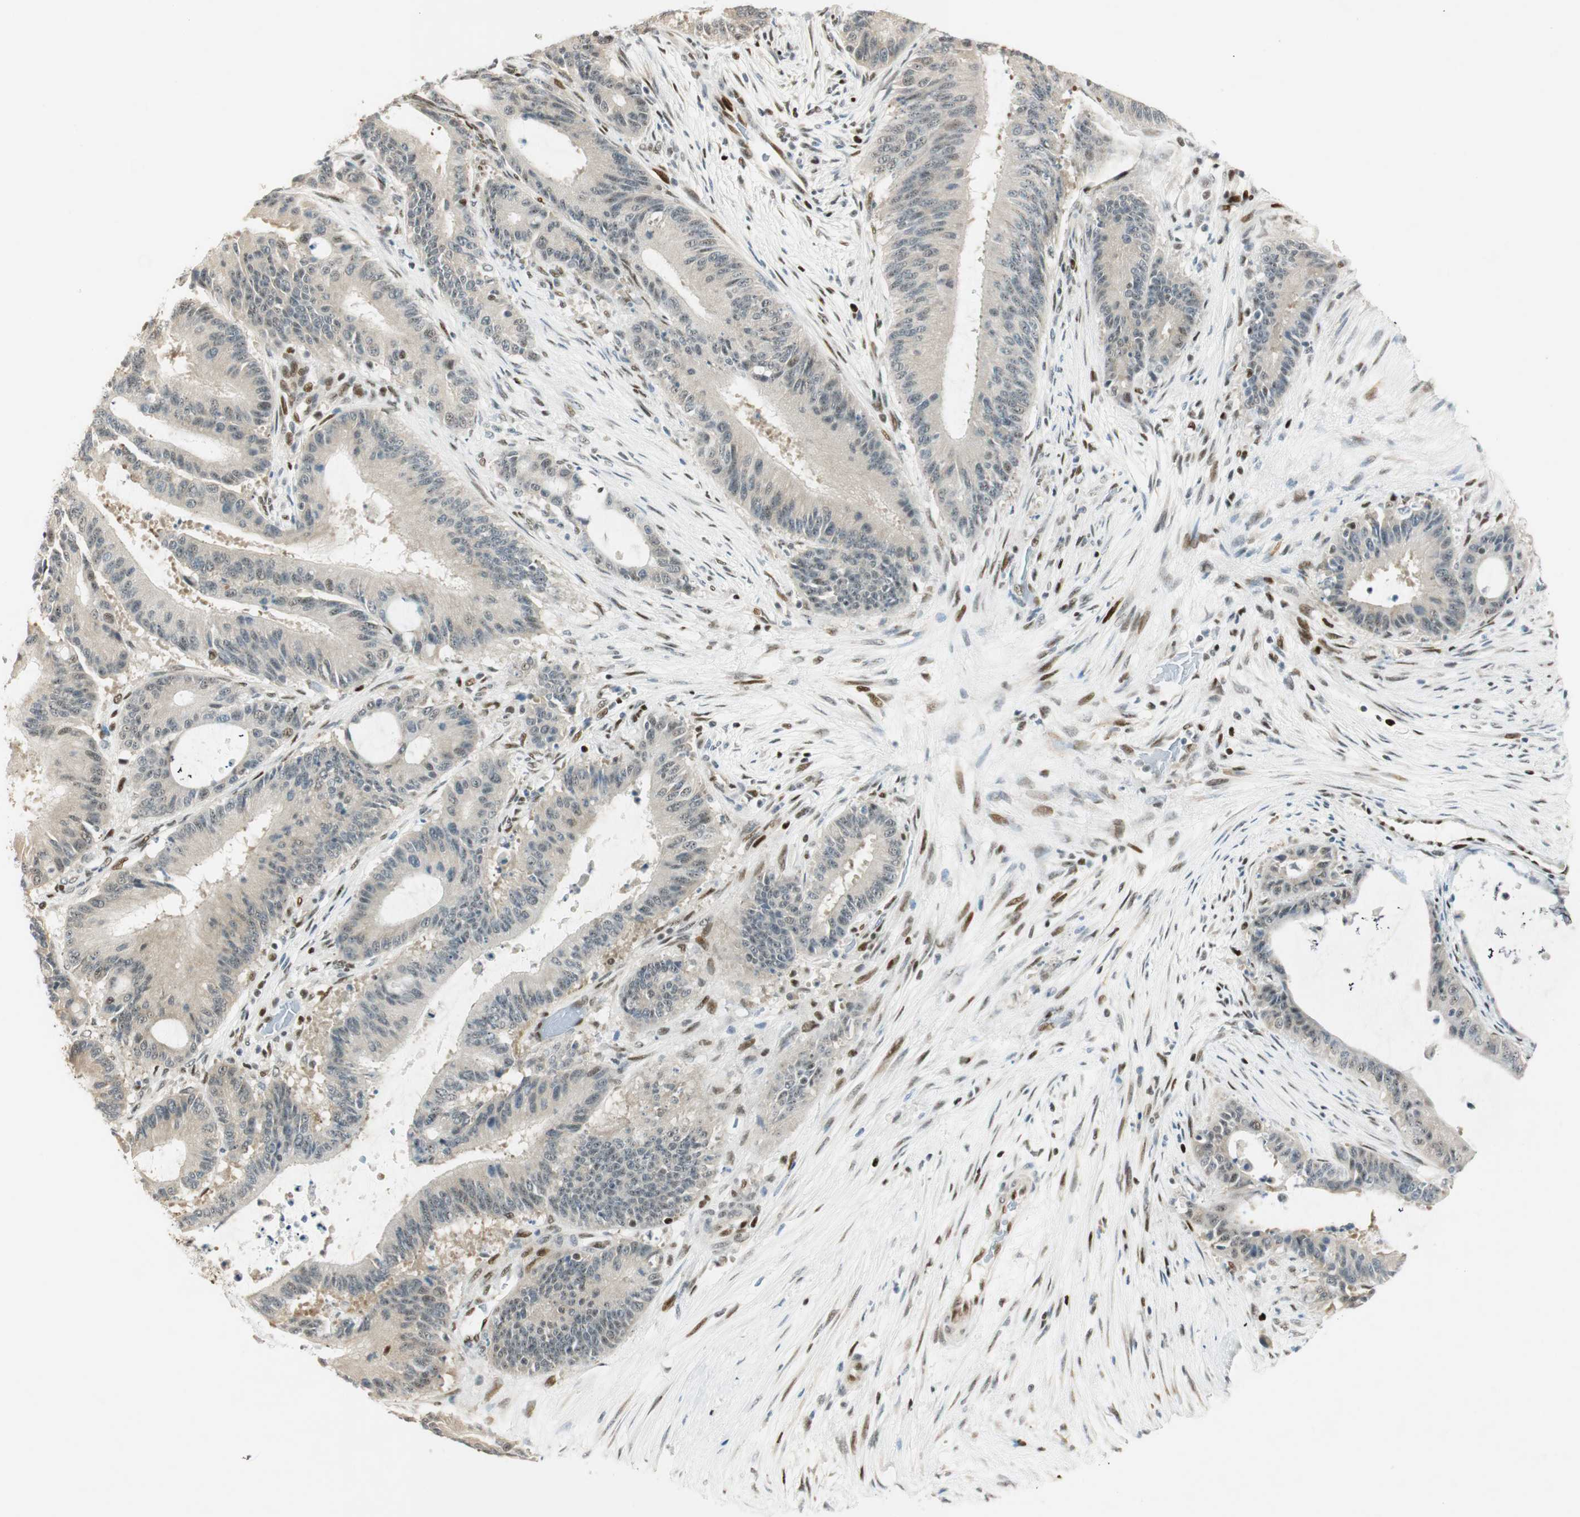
{"staining": {"intensity": "weak", "quantity": "<25%", "location": "cytoplasmic/membranous"}, "tissue": "liver cancer", "cell_type": "Tumor cells", "image_type": "cancer", "snomed": [{"axis": "morphology", "description": "Cholangiocarcinoma"}, {"axis": "topography", "description": "Liver"}], "caption": "Tumor cells are negative for protein expression in human liver cancer (cholangiocarcinoma).", "gene": "MSX2", "patient": {"sex": "female", "age": 73}}